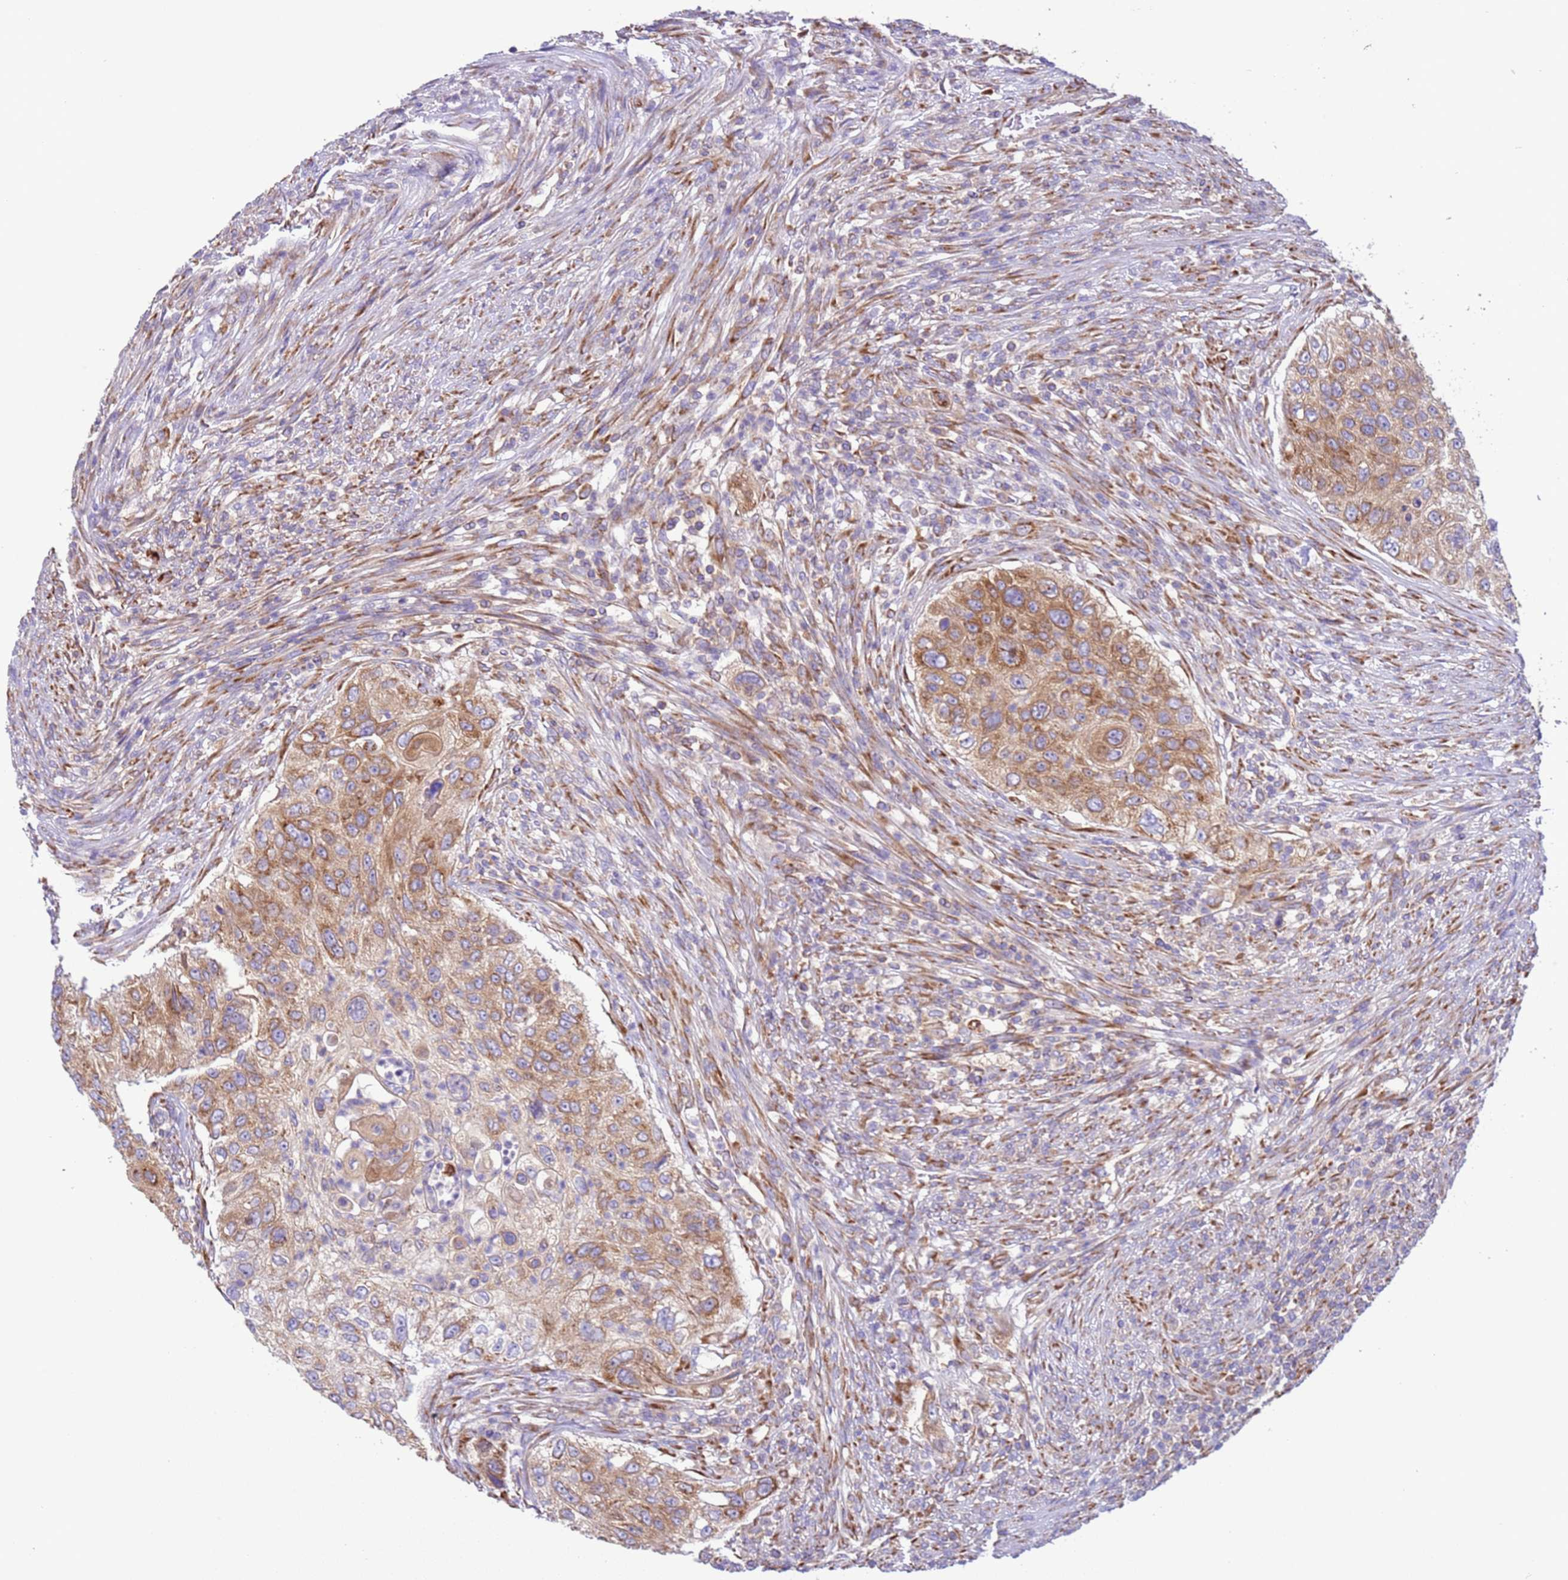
{"staining": {"intensity": "moderate", "quantity": ">75%", "location": "cytoplasmic/membranous"}, "tissue": "urothelial cancer", "cell_type": "Tumor cells", "image_type": "cancer", "snomed": [{"axis": "morphology", "description": "Urothelial carcinoma, High grade"}, {"axis": "topography", "description": "Urinary bladder"}], "caption": "Tumor cells demonstrate medium levels of moderate cytoplasmic/membranous positivity in about >75% of cells in urothelial cancer.", "gene": "VARS1", "patient": {"sex": "female", "age": 60}}